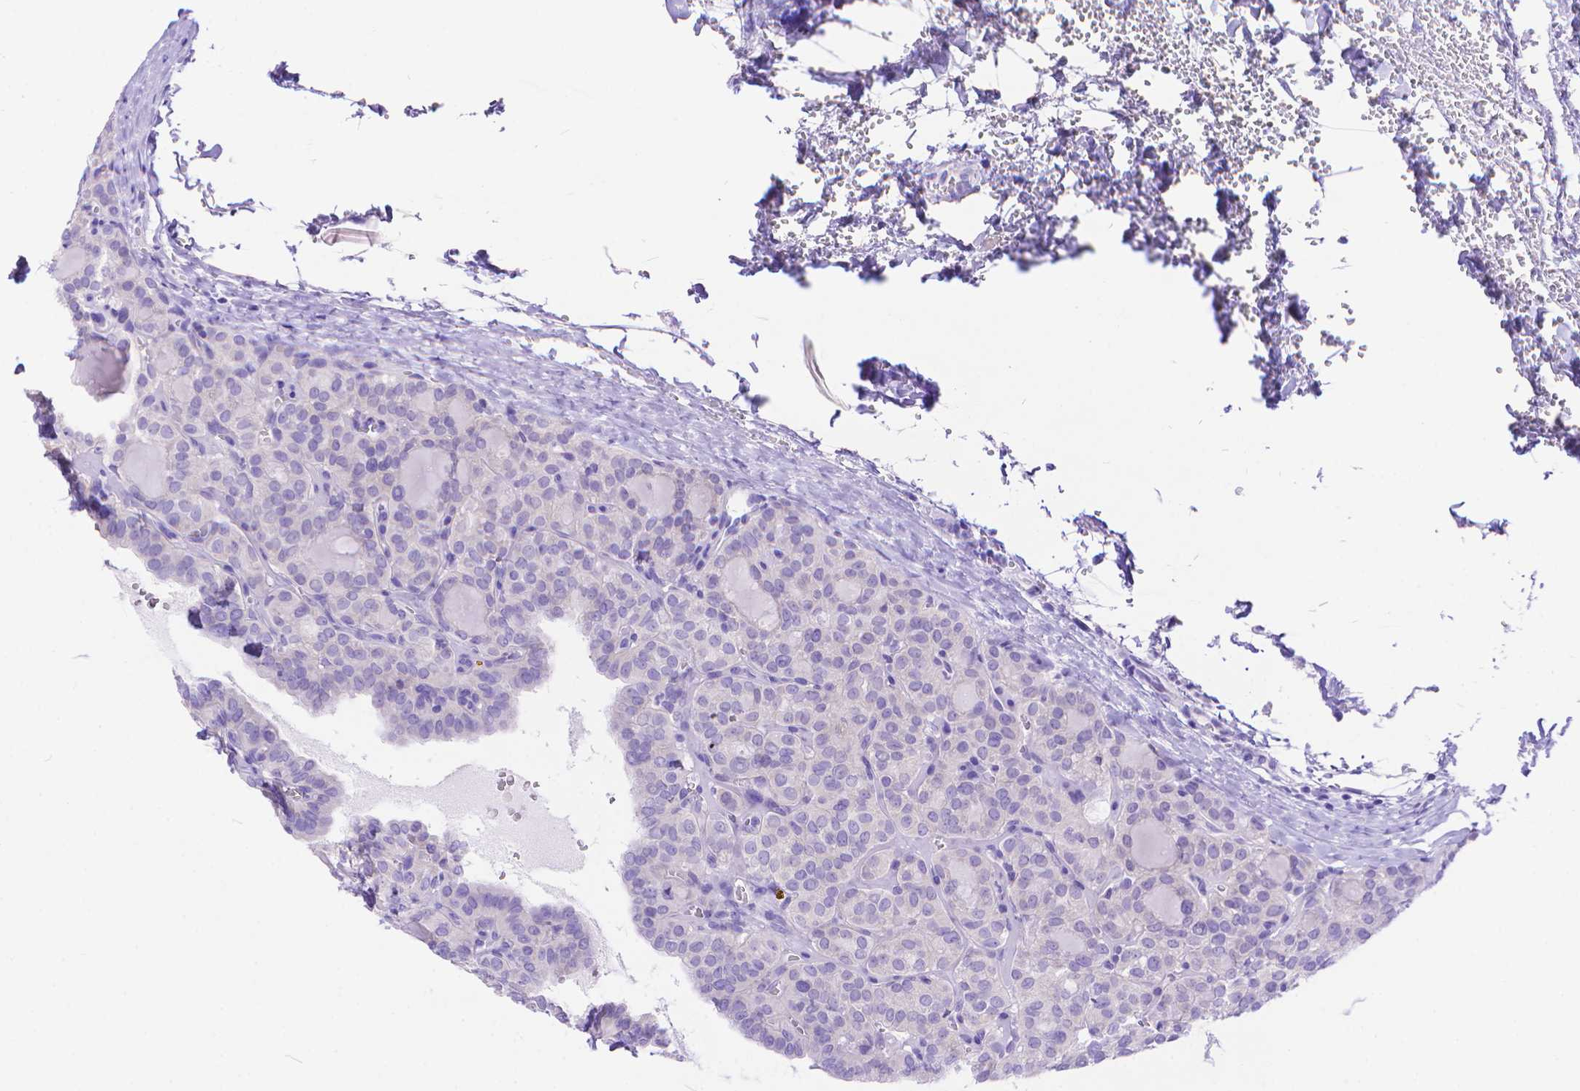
{"staining": {"intensity": "negative", "quantity": "none", "location": "none"}, "tissue": "thyroid cancer", "cell_type": "Tumor cells", "image_type": "cancer", "snomed": [{"axis": "morphology", "description": "Papillary adenocarcinoma, NOS"}, {"axis": "topography", "description": "Thyroid gland"}], "caption": "Human thyroid papillary adenocarcinoma stained for a protein using immunohistochemistry (IHC) reveals no expression in tumor cells.", "gene": "DHRS2", "patient": {"sex": "female", "age": 41}}